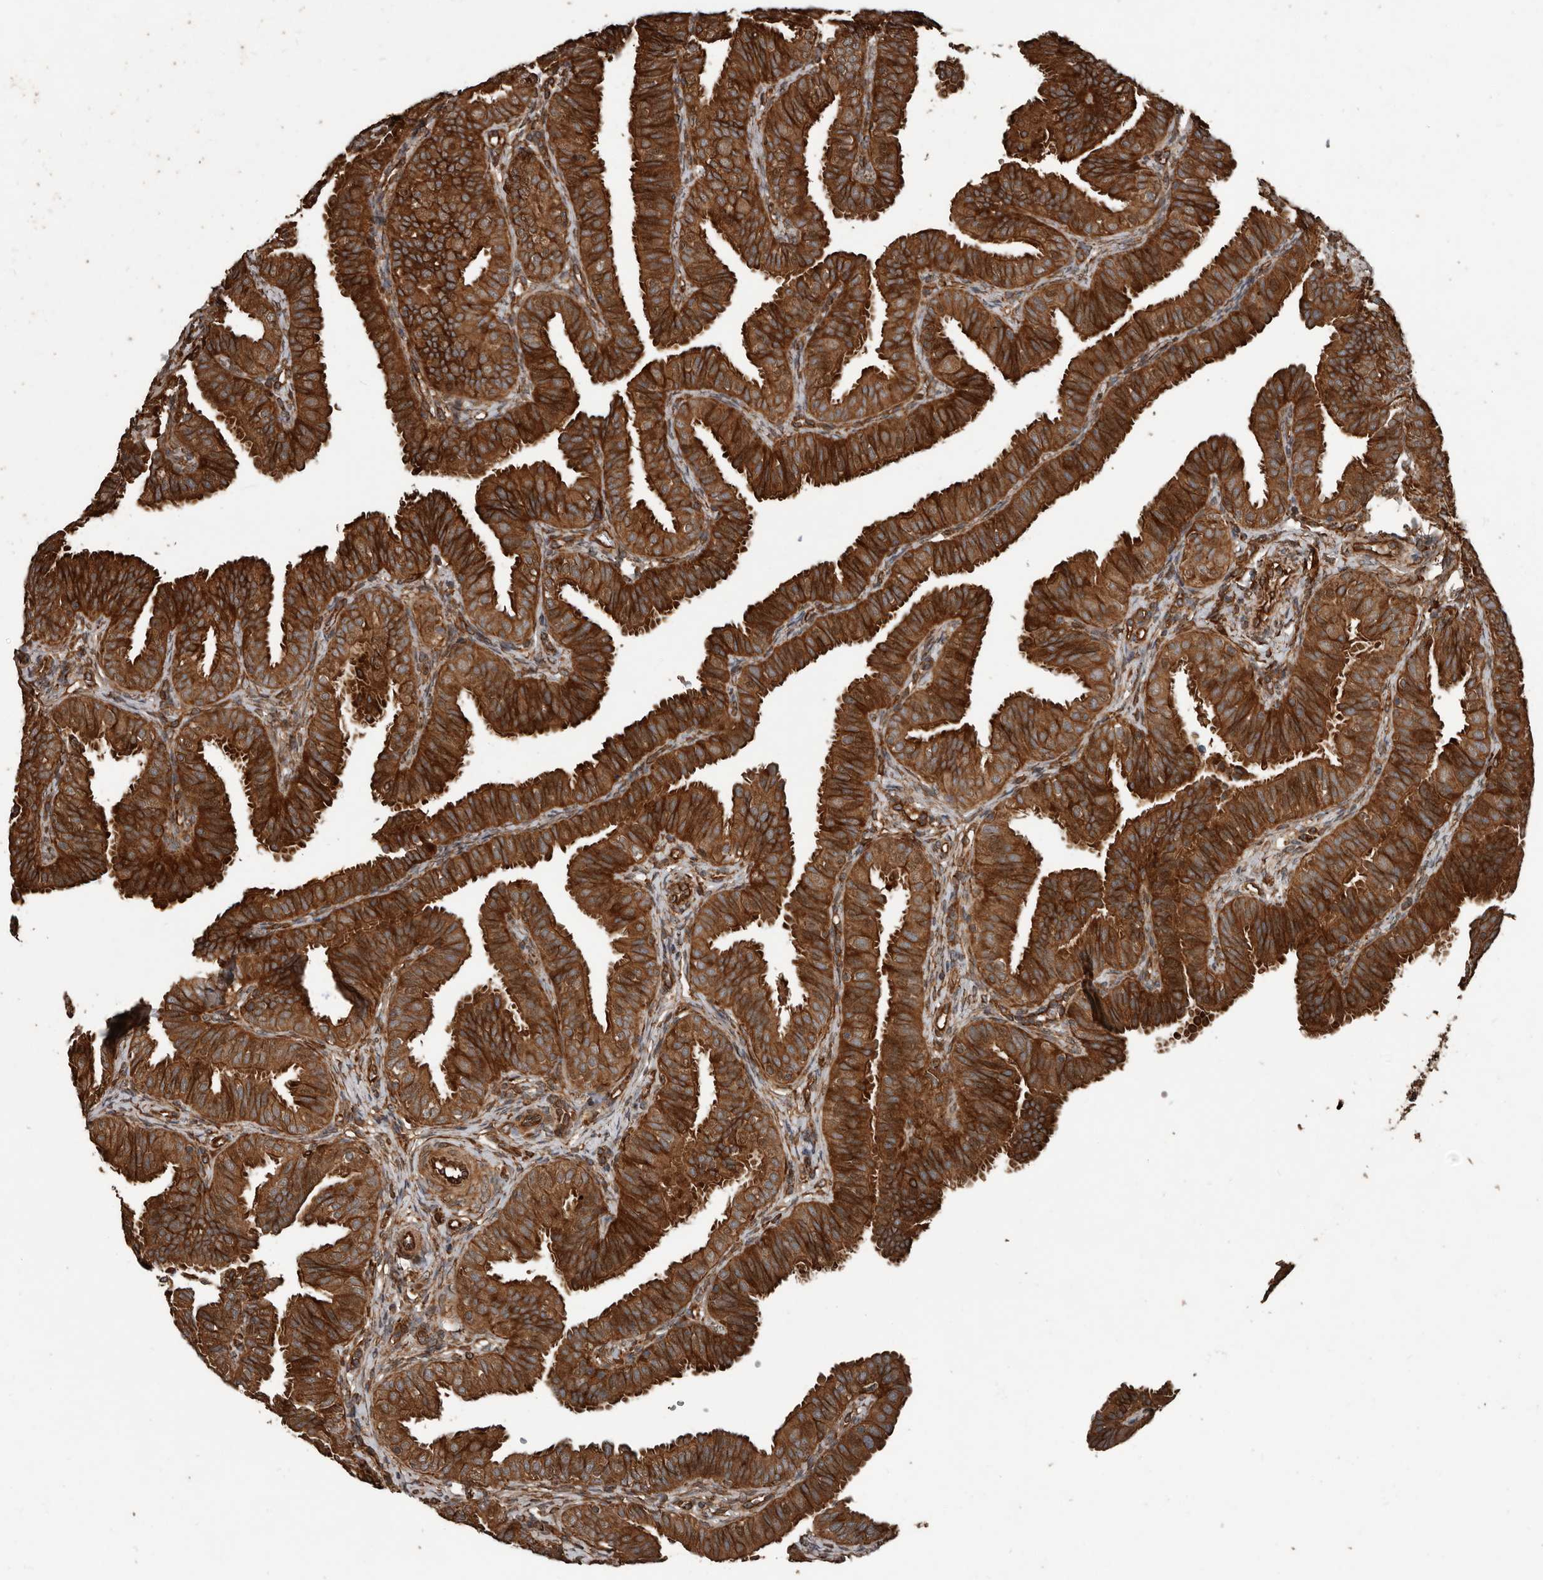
{"staining": {"intensity": "strong", "quantity": ">75%", "location": "cytoplasmic/membranous"}, "tissue": "fallopian tube", "cell_type": "Glandular cells", "image_type": "normal", "snomed": [{"axis": "morphology", "description": "Normal tissue, NOS"}, {"axis": "topography", "description": "Fallopian tube"}], "caption": "Glandular cells display high levels of strong cytoplasmic/membranous positivity in about >75% of cells in normal human fallopian tube.", "gene": "YOD1", "patient": {"sex": "female", "age": 35}}